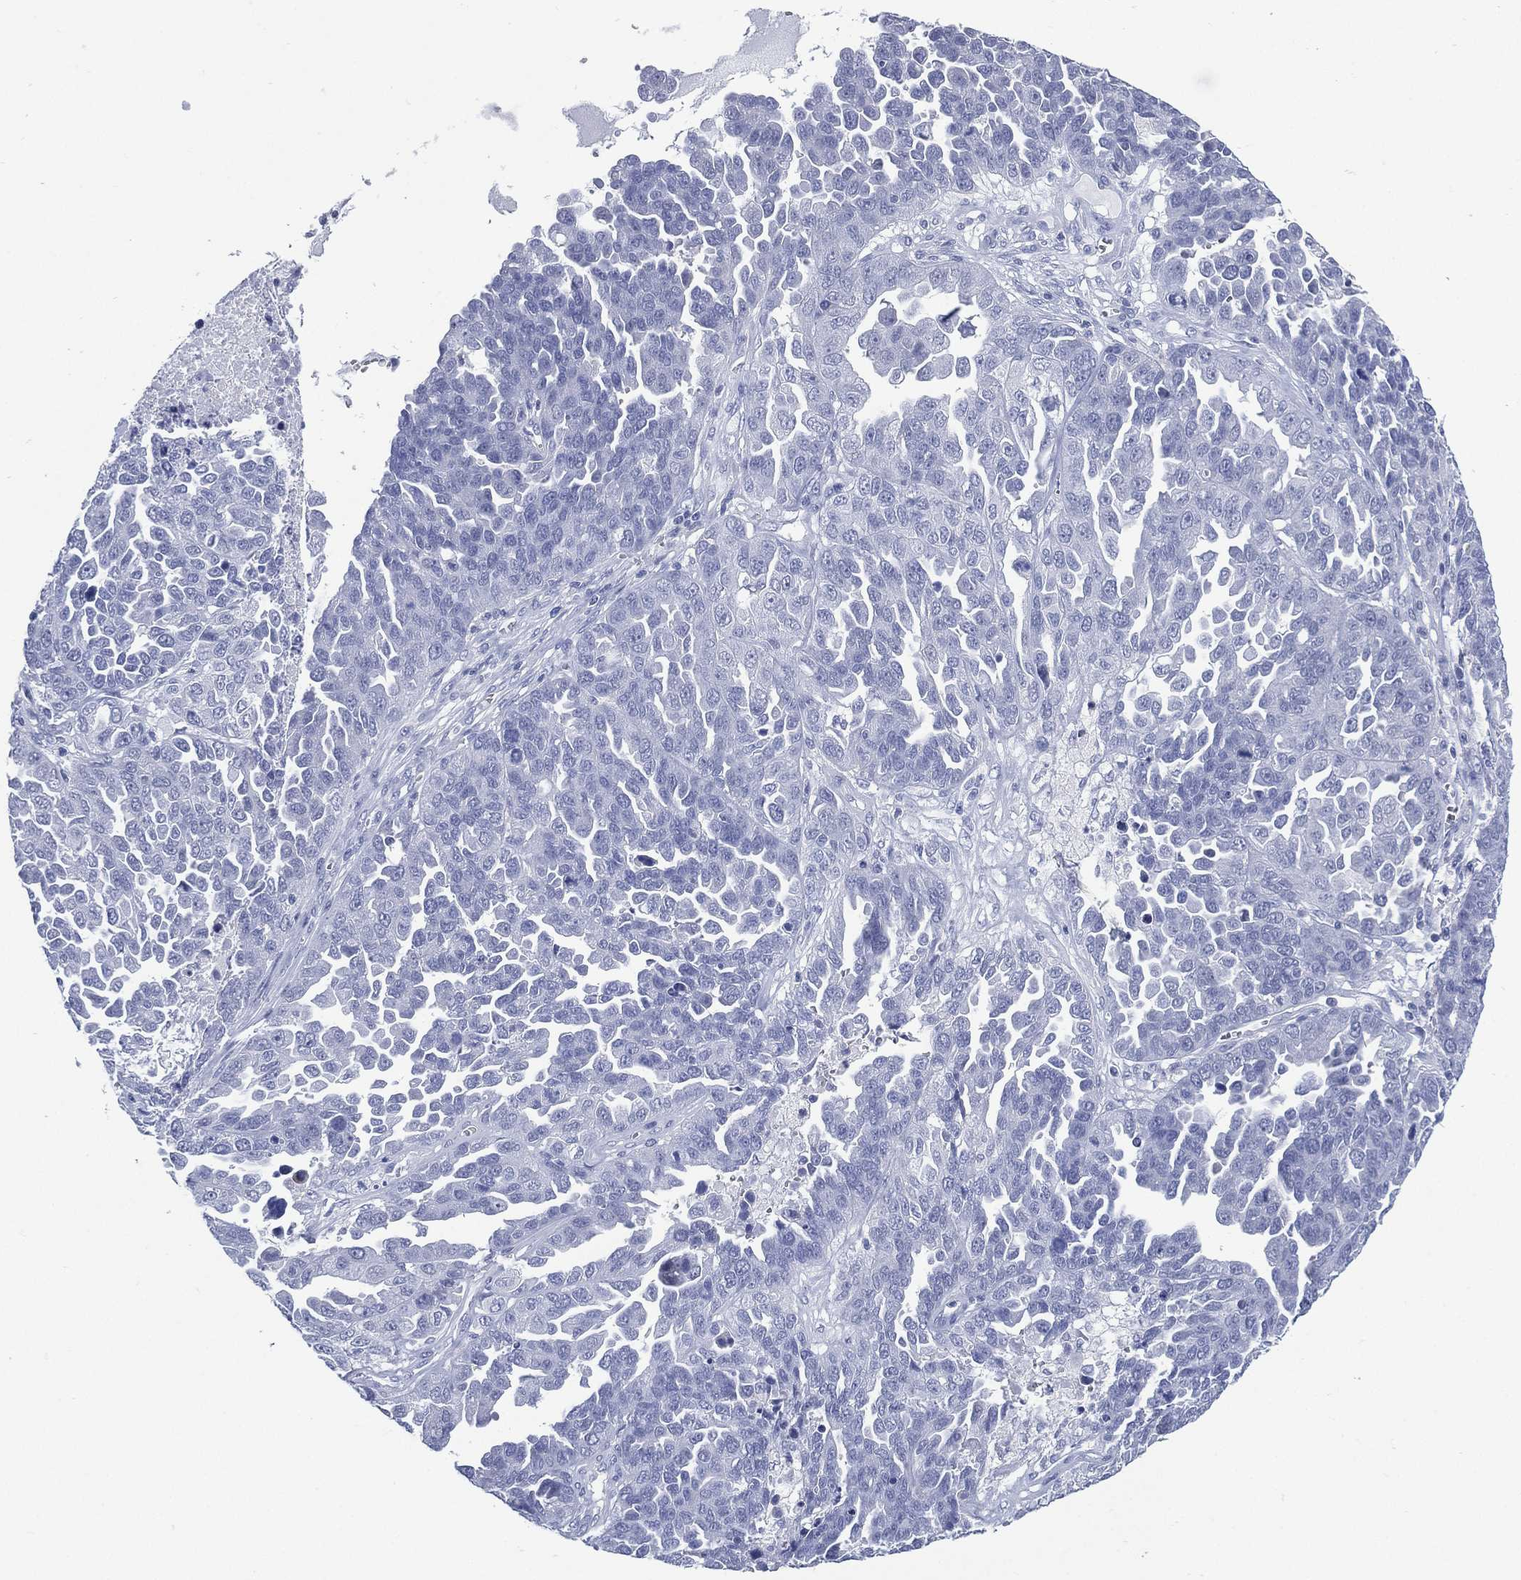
{"staining": {"intensity": "negative", "quantity": "none", "location": "none"}, "tissue": "ovarian cancer", "cell_type": "Tumor cells", "image_type": "cancer", "snomed": [{"axis": "morphology", "description": "Cystadenocarcinoma, serous, NOS"}, {"axis": "topography", "description": "Ovary"}], "caption": "Ovarian serous cystadenocarcinoma stained for a protein using IHC demonstrates no staining tumor cells.", "gene": "TMEM247", "patient": {"sex": "female", "age": 87}}